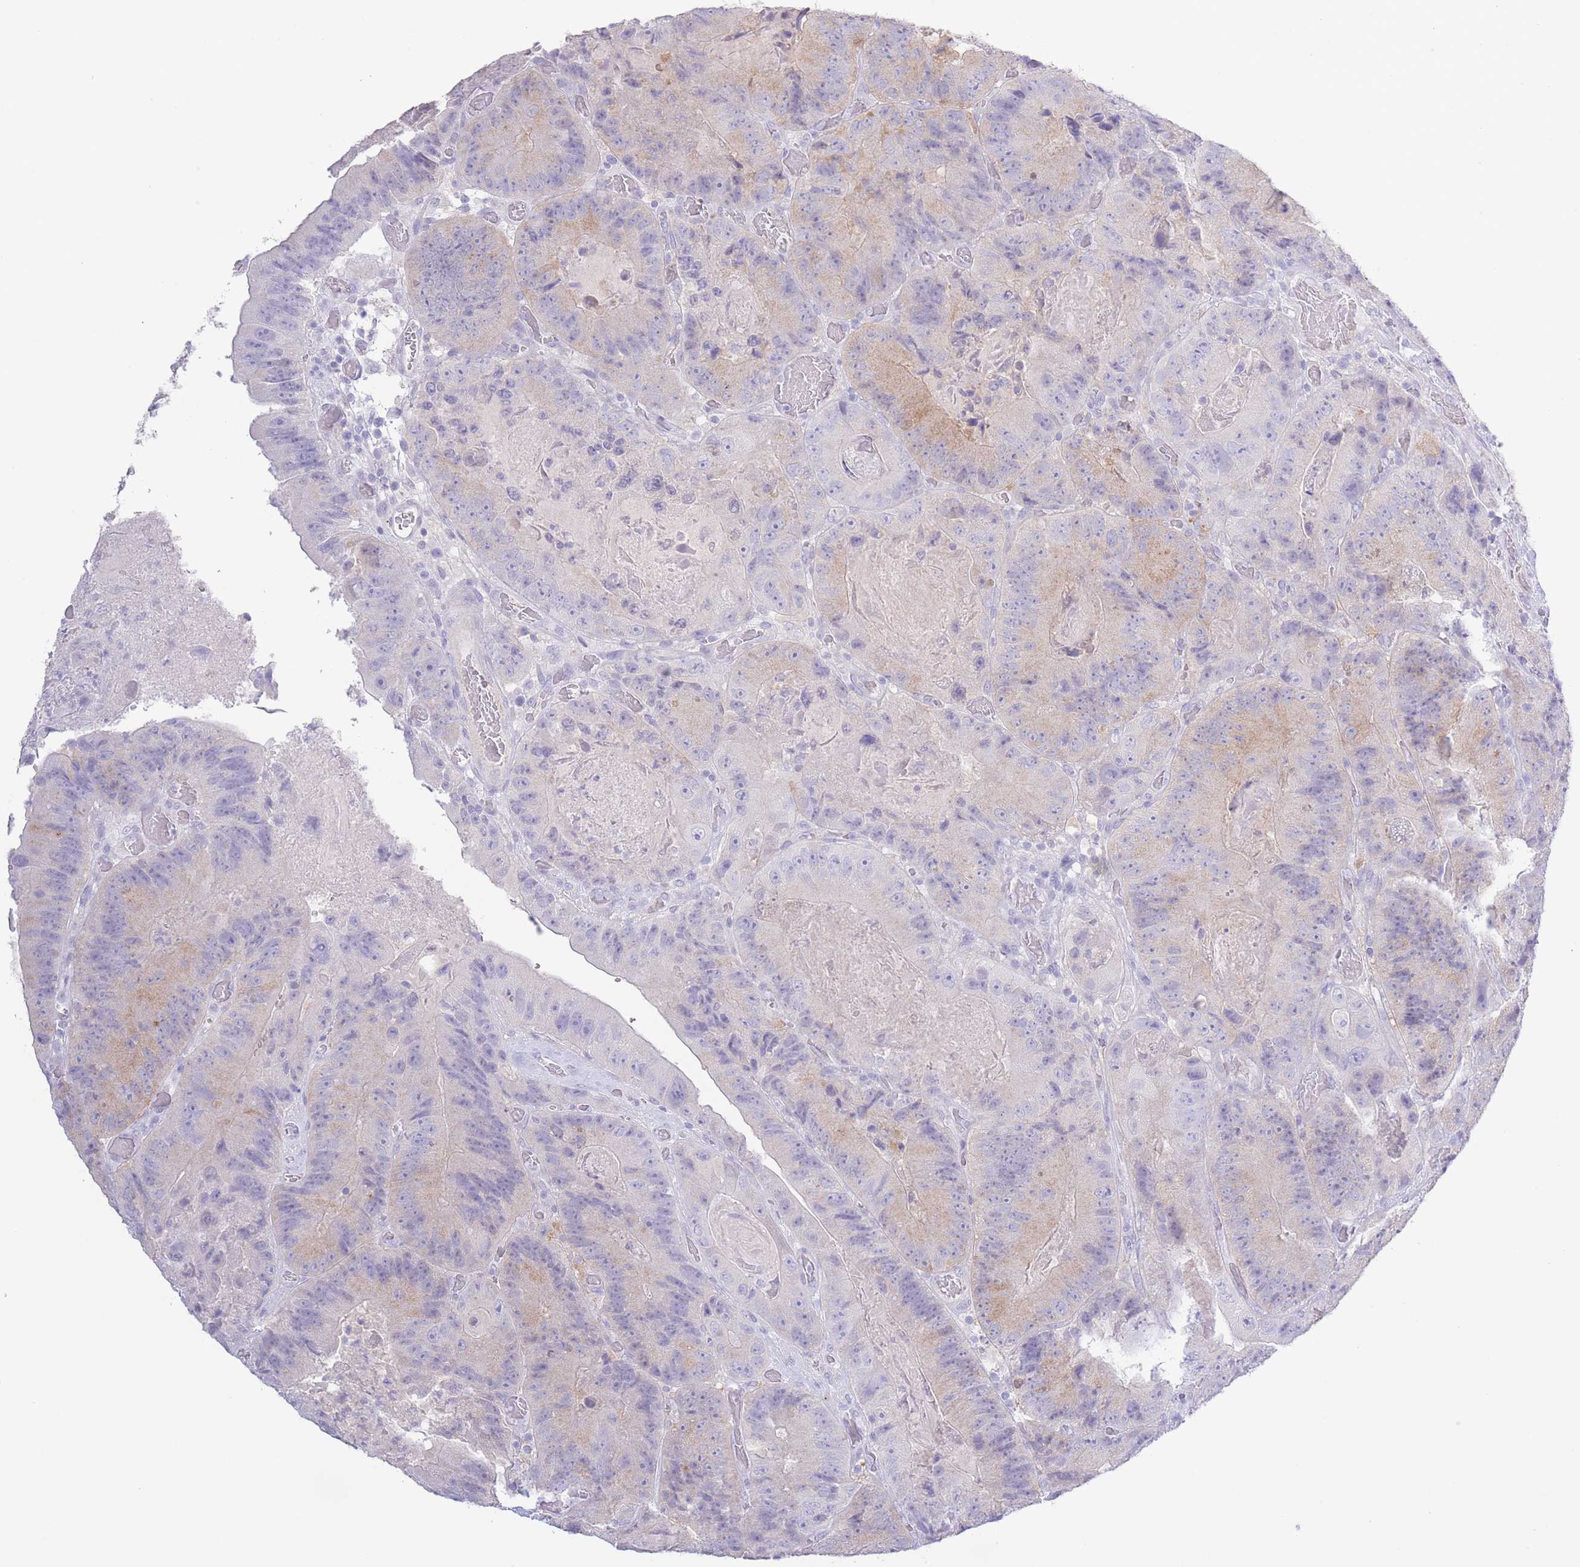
{"staining": {"intensity": "weak", "quantity": "<25%", "location": "cytoplasmic/membranous"}, "tissue": "colorectal cancer", "cell_type": "Tumor cells", "image_type": "cancer", "snomed": [{"axis": "morphology", "description": "Adenocarcinoma, NOS"}, {"axis": "topography", "description": "Colon"}], "caption": "High power microscopy photomicrograph of an IHC image of colorectal cancer, revealing no significant positivity in tumor cells.", "gene": "PKLR", "patient": {"sex": "female", "age": 86}}